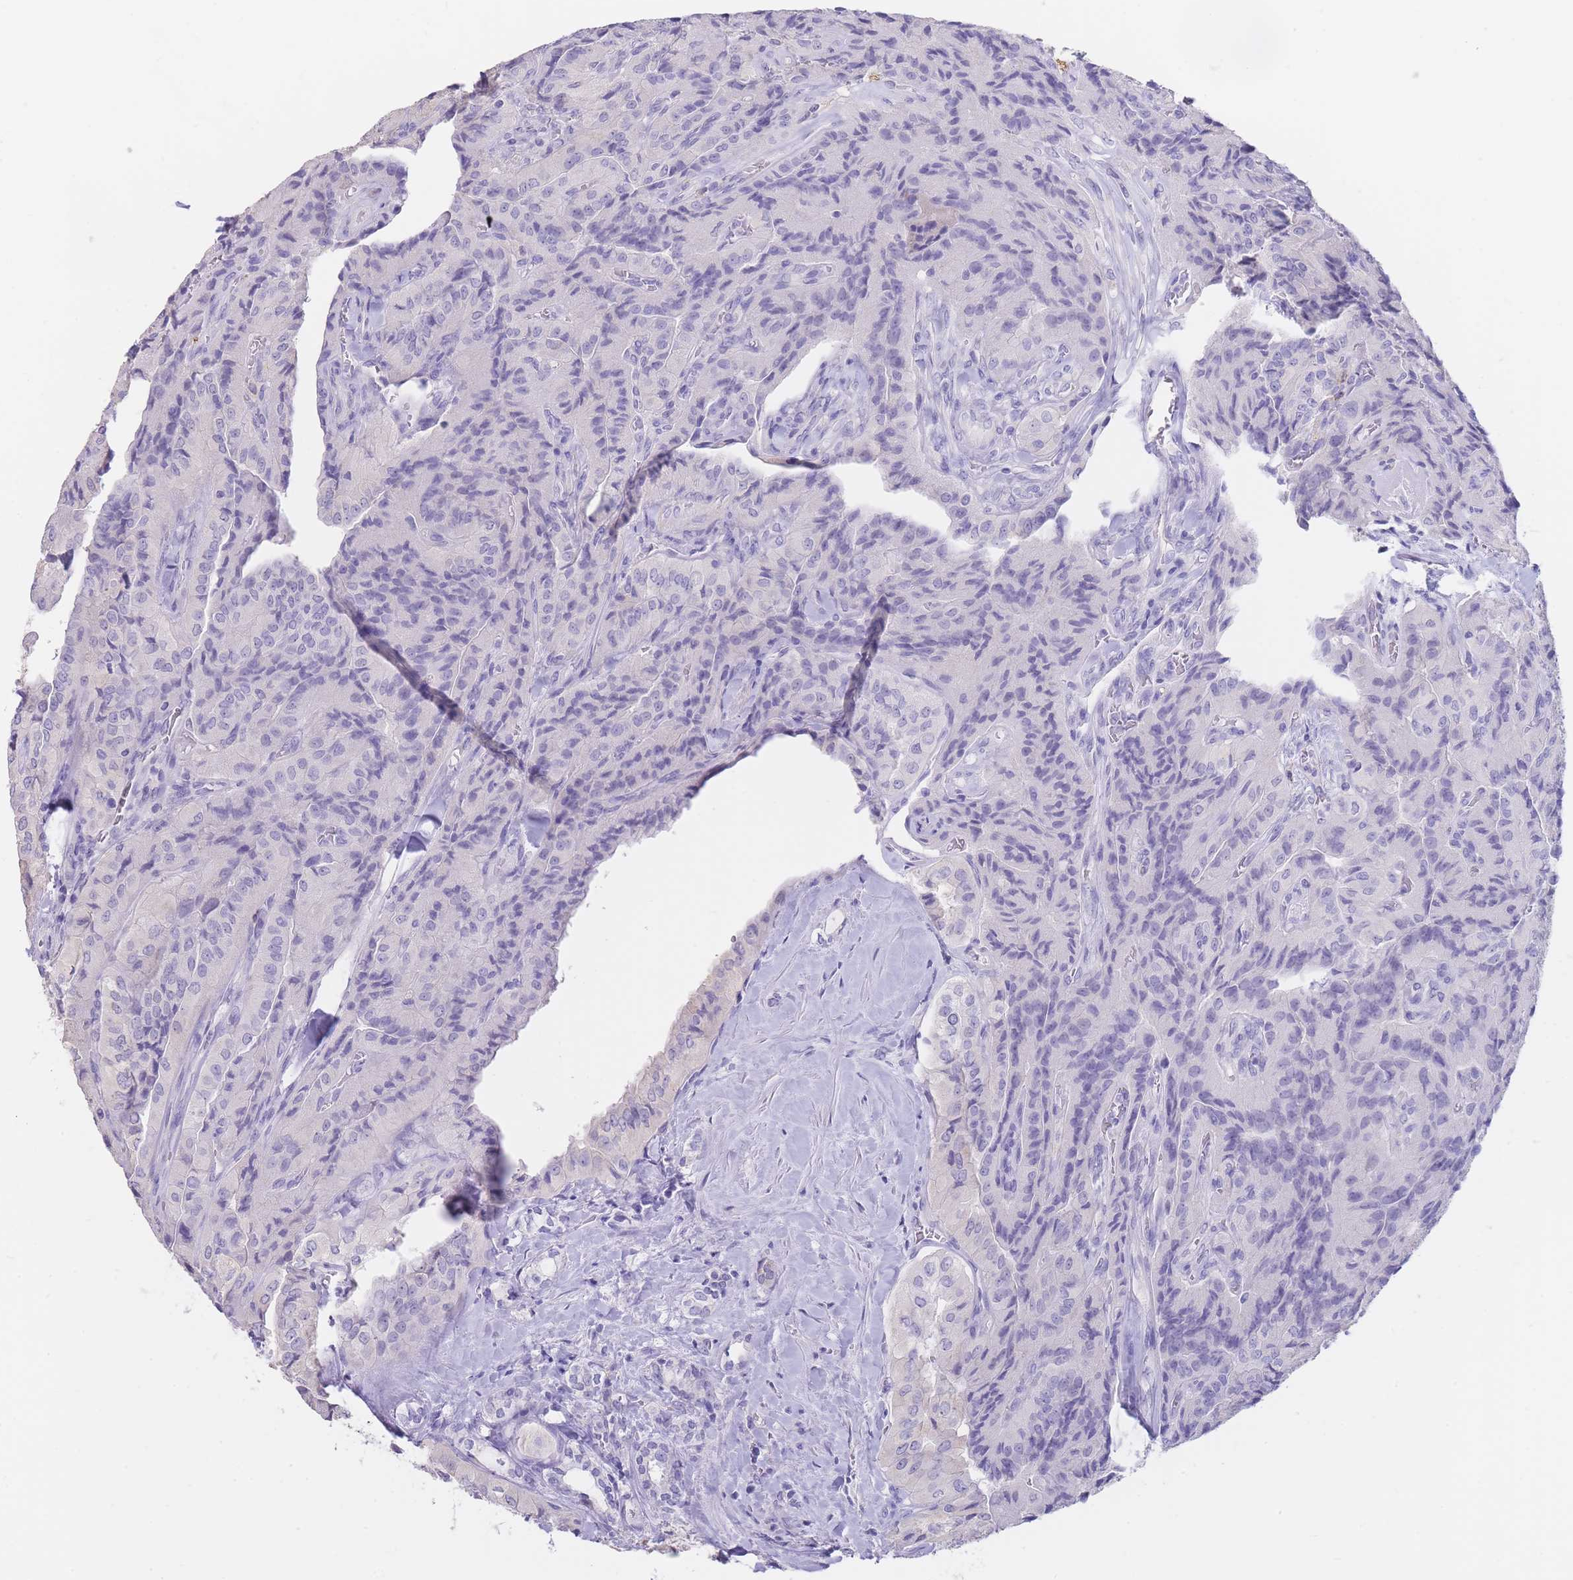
{"staining": {"intensity": "negative", "quantity": "none", "location": "none"}, "tissue": "thyroid cancer", "cell_type": "Tumor cells", "image_type": "cancer", "snomed": [{"axis": "morphology", "description": "Normal tissue, NOS"}, {"axis": "morphology", "description": "Papillary adenocarcinoma, NOS"}, {"axis": "topography", "description": "Thyroid gland"}], "caption": "IHC image of neoplastic tissue: human thyroid cancer stained with DAB (3,3'-diaminobenzidine) demonstrates no significant protein positivity in tumor cells.", "gene": "CD37", "patient": {"sex": "female", "age": 59}}